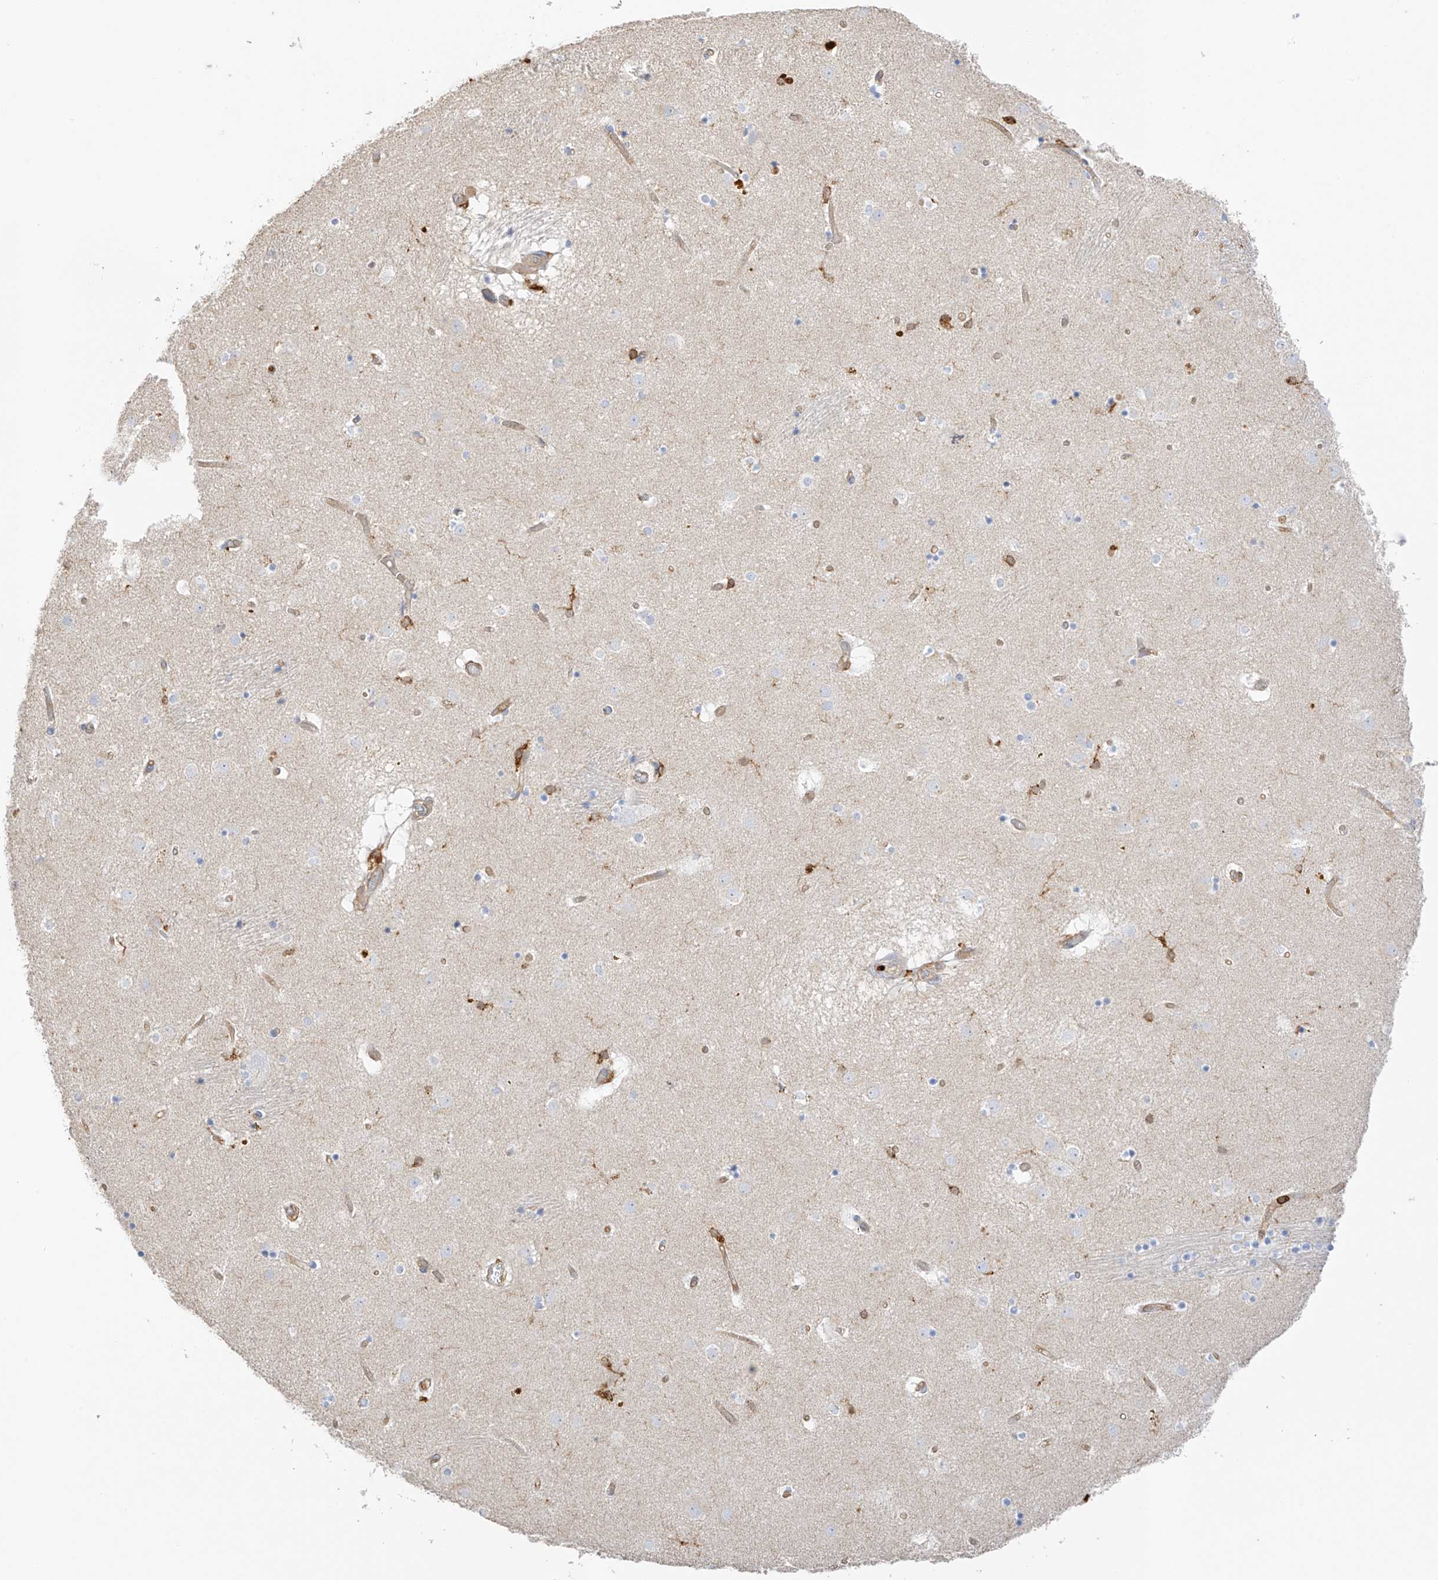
{"staining": {"intensity": "moderate", "quantity": "<25%", "location": "cytoplasmic/membranous"}, "tissue": "caudate", "cell_type": "Glial cells", "image_type": "normal", "snomed": [{"axis": "morphology", "description": "Normal tissue, NOS"}, {"axis": "topography", "description": "Lateral ventricle wall"}], "caption": "Moderate cytoplasmic/membranous staining for a protein is identified in approximately <25% of glial cells of benign caudate using immunohistochemistry.", "gene": "ARHGAP25", "patient": {"sex": "male", "age": 70}}